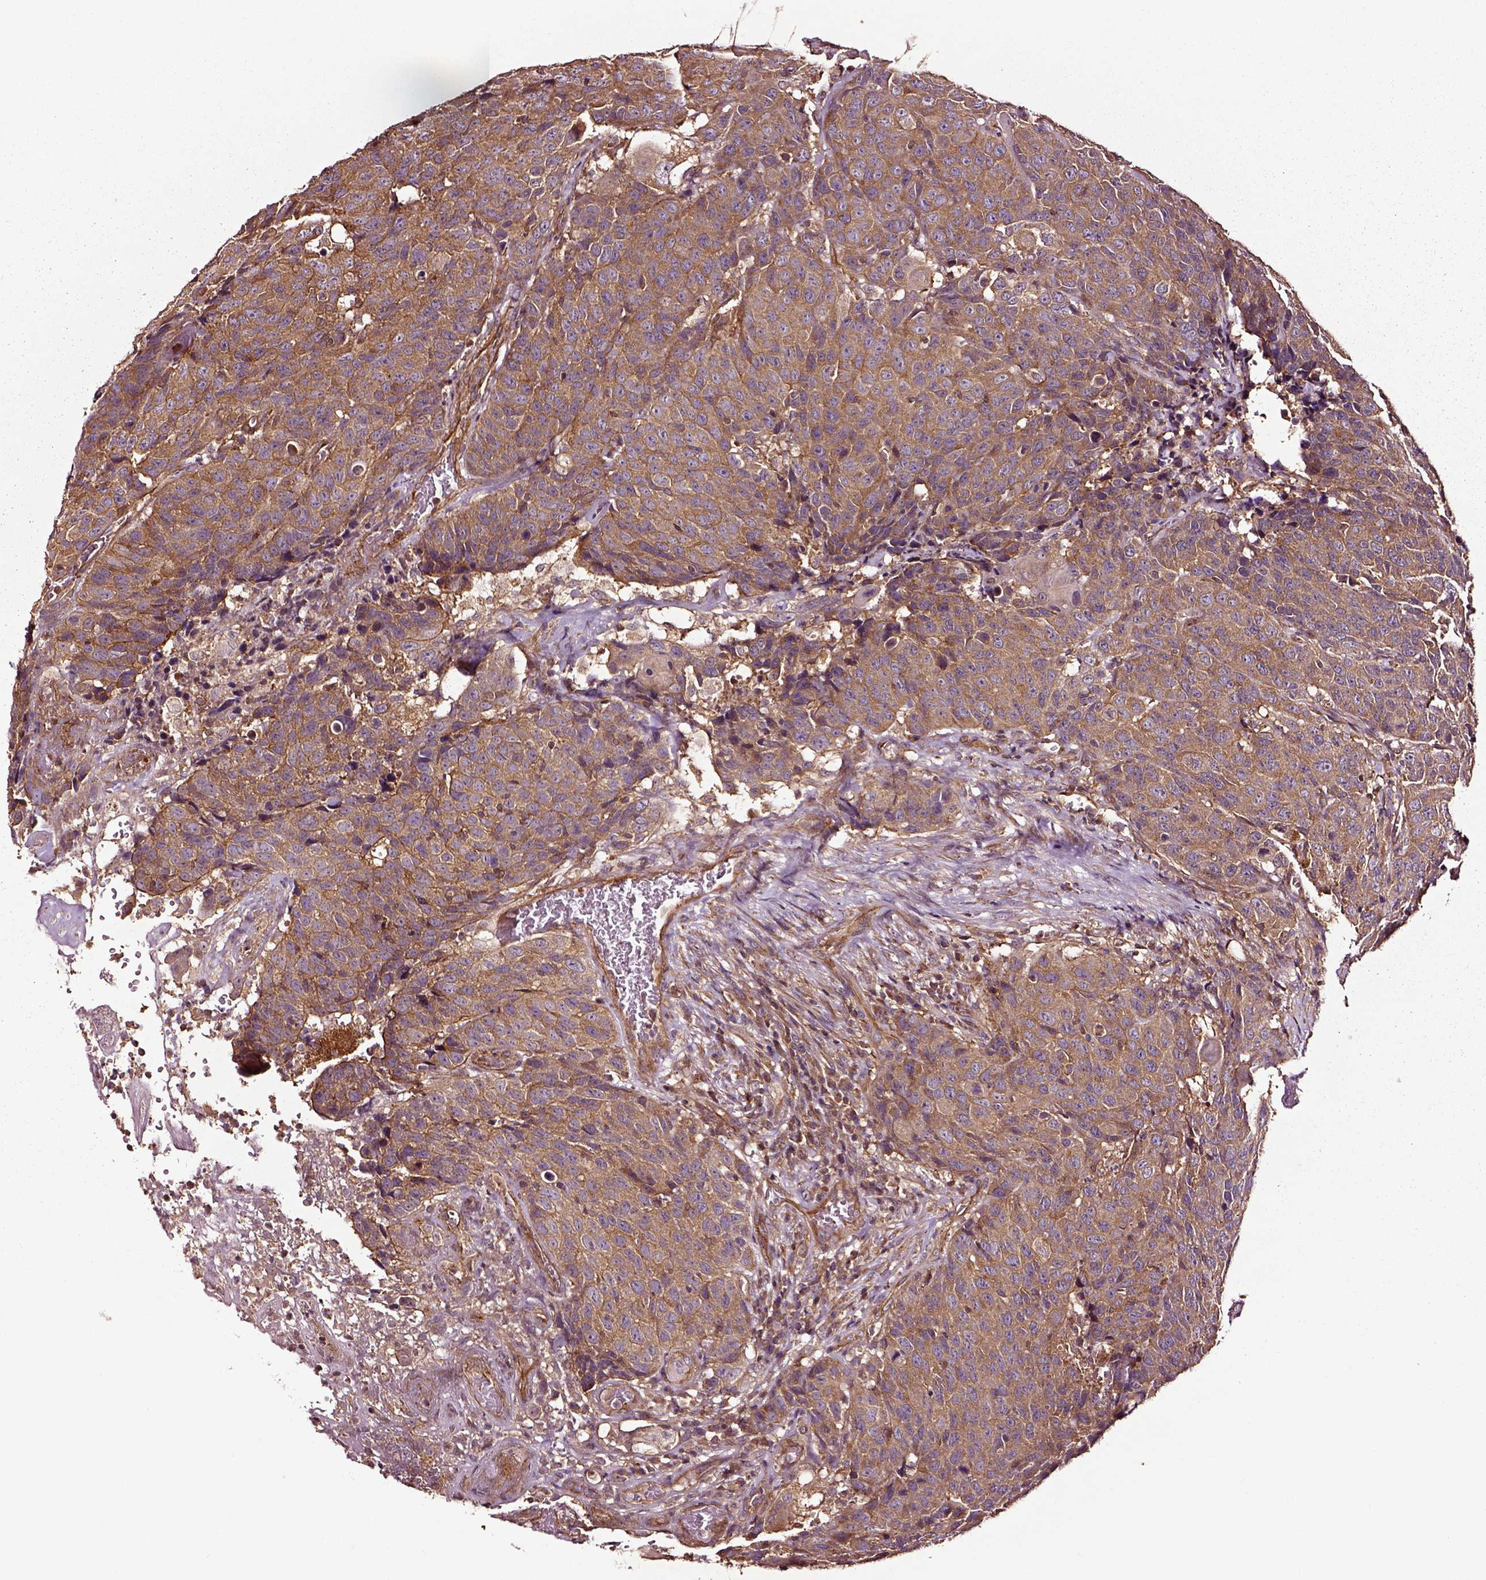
{"staining": {"intensity": "moderate", "quantity": ">75%", "location": "cytoplasmic/membranous"}, "tissue": "head and neck cancer", "cell_type": "Tumor cells", "image_type": "cancer", "snomed": [{"axis": "morphology", "description": "Squamous cell carcinoma, NOS"}, {"axis": "topography", "description": "Head-Neck"}], "caption": "Immunohistochemistry (IHC) of human head and neck cancer shows medium levels of moderate cytoplasmic/membranous expression in about >75% of tumor cells.", "gene": "RASSF5", "patient": {"sex": "male", "age": 66}}